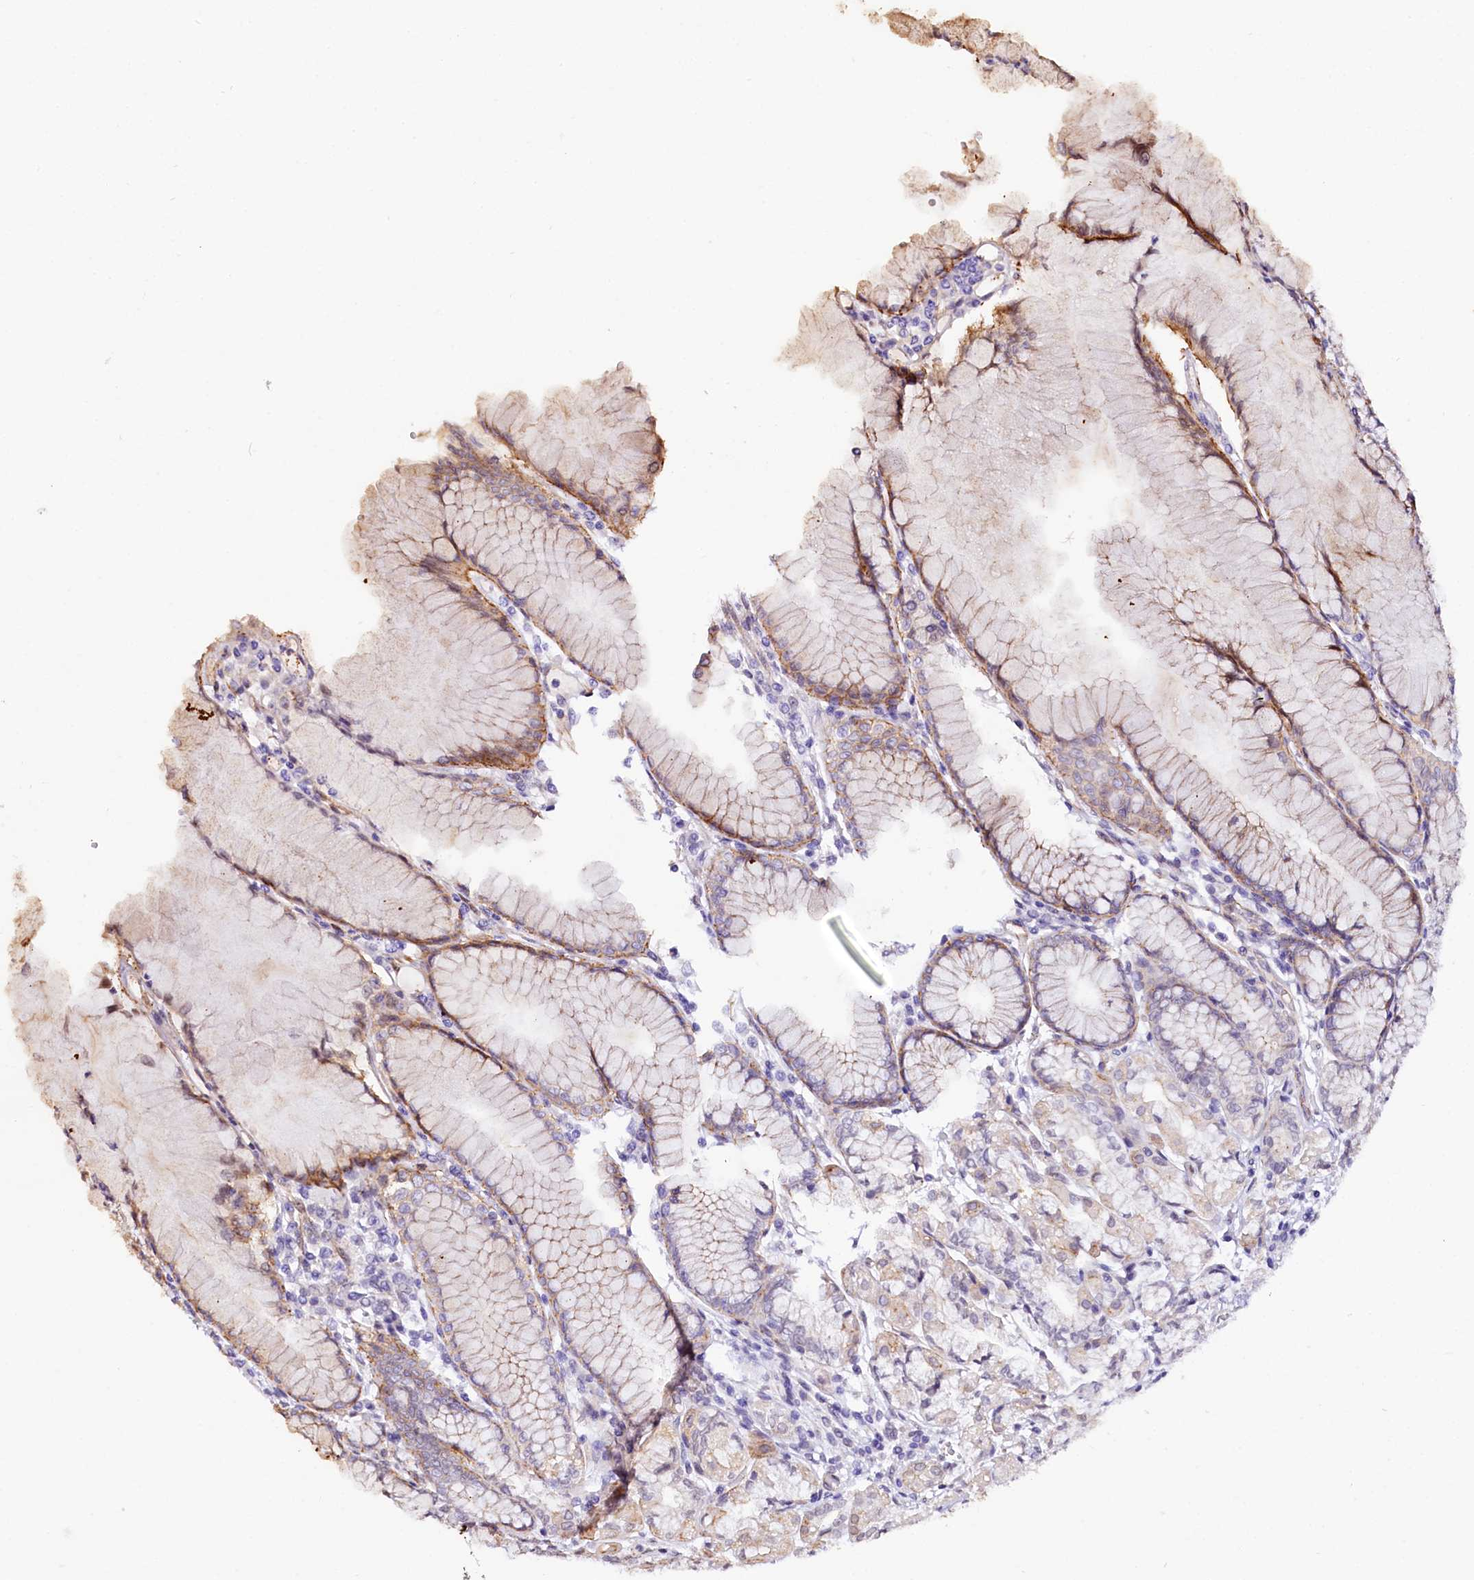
{"staining": {"intensity": "moderate", "quantity": "<25%", "location": "cytoplasmic/membranous"}, "tissue": "stomach", "cell_type": "Glandular cells", "image_type": "normal", "snomed": [{"axis": "morphology", "description": "Normal tissue, NOS"}, {"axis": "topography", "description": "Stomach"}], "caption": "Immunohistochemistry histopathology image of normal stomach: human stomach stained using immunohistochemistry (IHC) reveals low levels of moderate protein expression localized specifically in the cytoplasmic/membranous of glandular cells, appearing as a cytoplasmic/membranous brown color.", "gene": "ST7", "patient": {"sex": "female", "age": 57}}